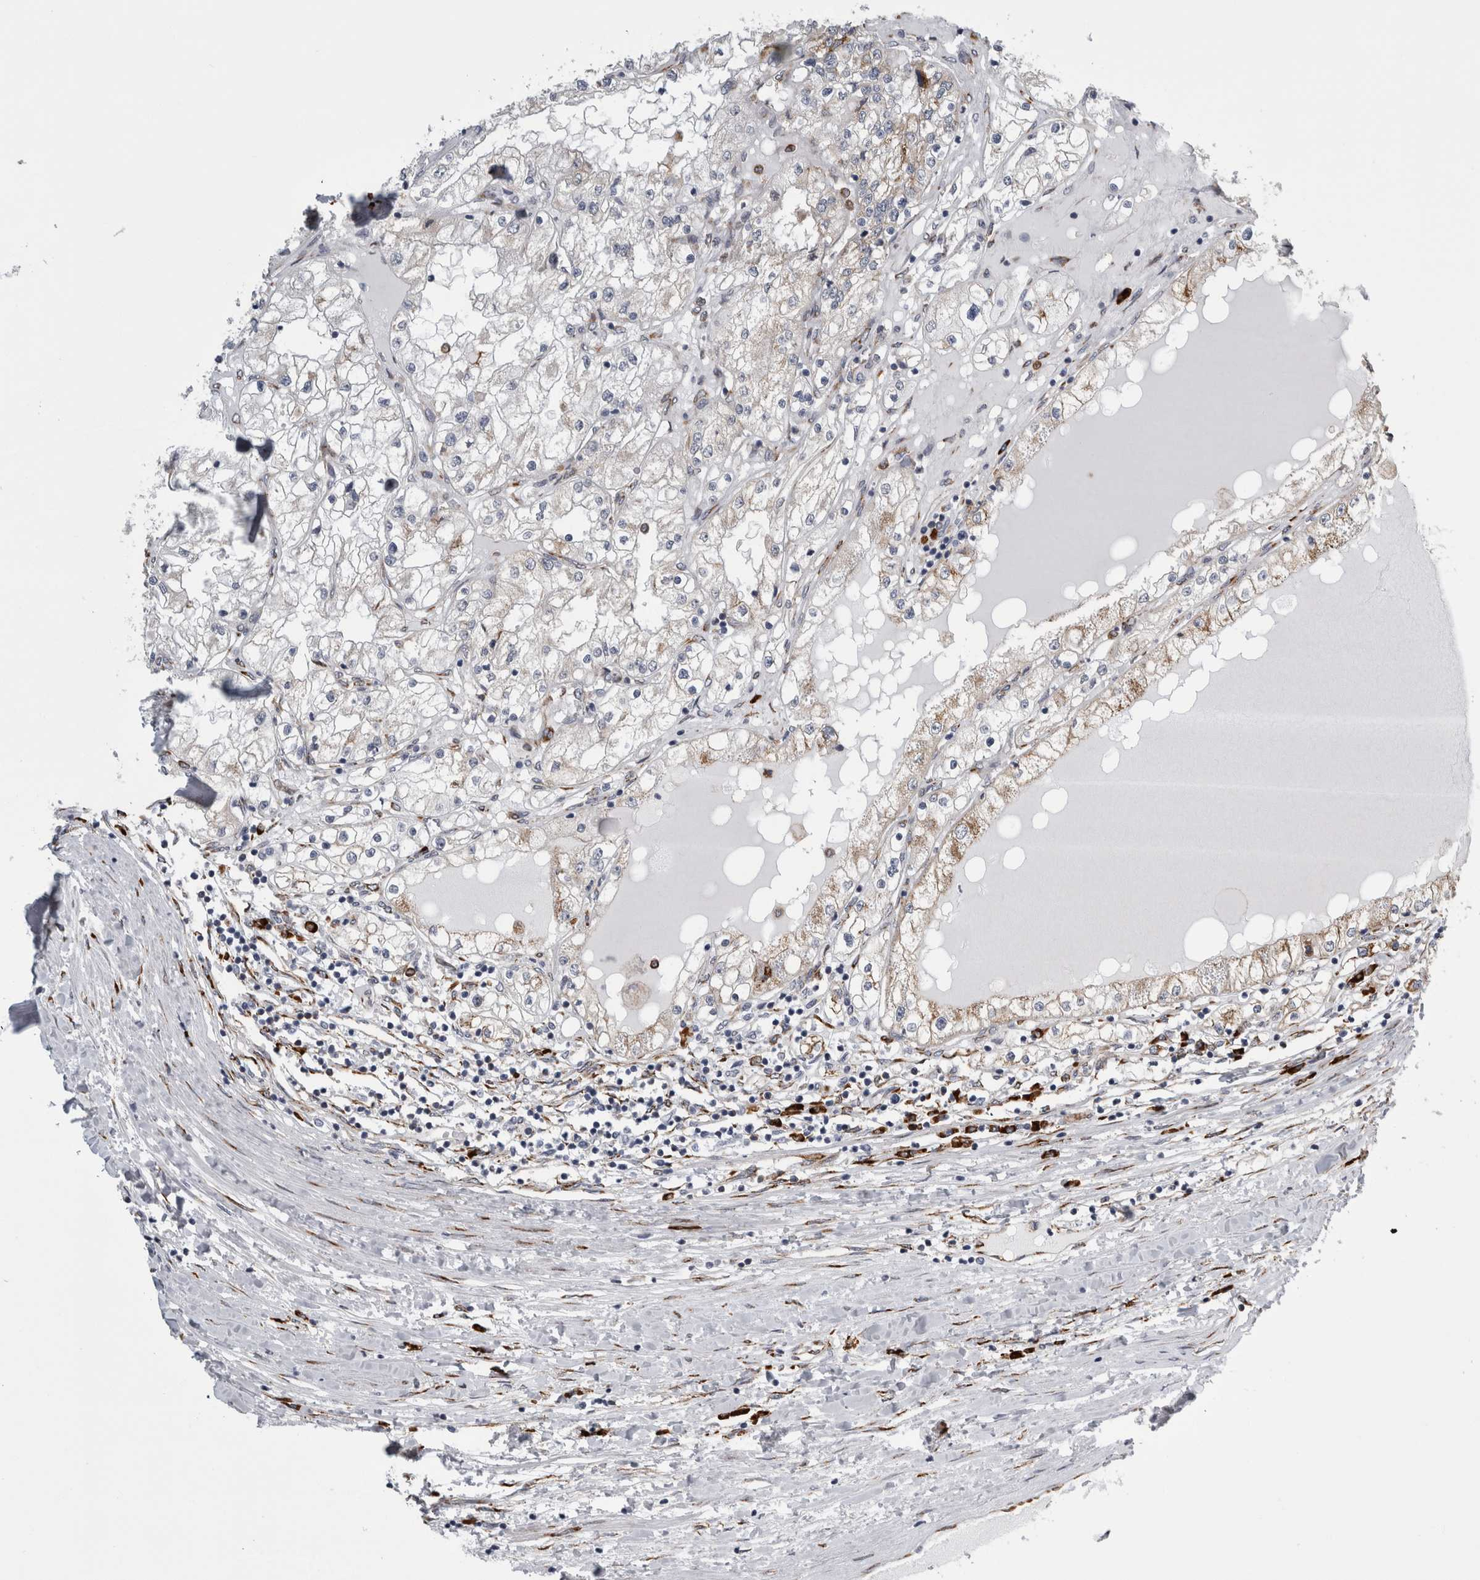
{"staining": {"intensity": "weak", "quantity": "25%-75%", "location": "cytoplasmic/membranous"}, "tissue": "renal cancer", "cell_type": "Tumor cells", "image_type": "cancer", "snomed": [{"axis": "morphology", "description": "Adenocarcinoma, NOS"}, {"axis": "topography", "description": "Kidney"}], "caption": "The image exhibits staining of adenocarcinoma (renal), revealing weak cytoplasmic/membranous protein positivity (brown color) within tumor cells.", "gene": "FHIP2B", "patient": {"sex": "male", "age": 68}}